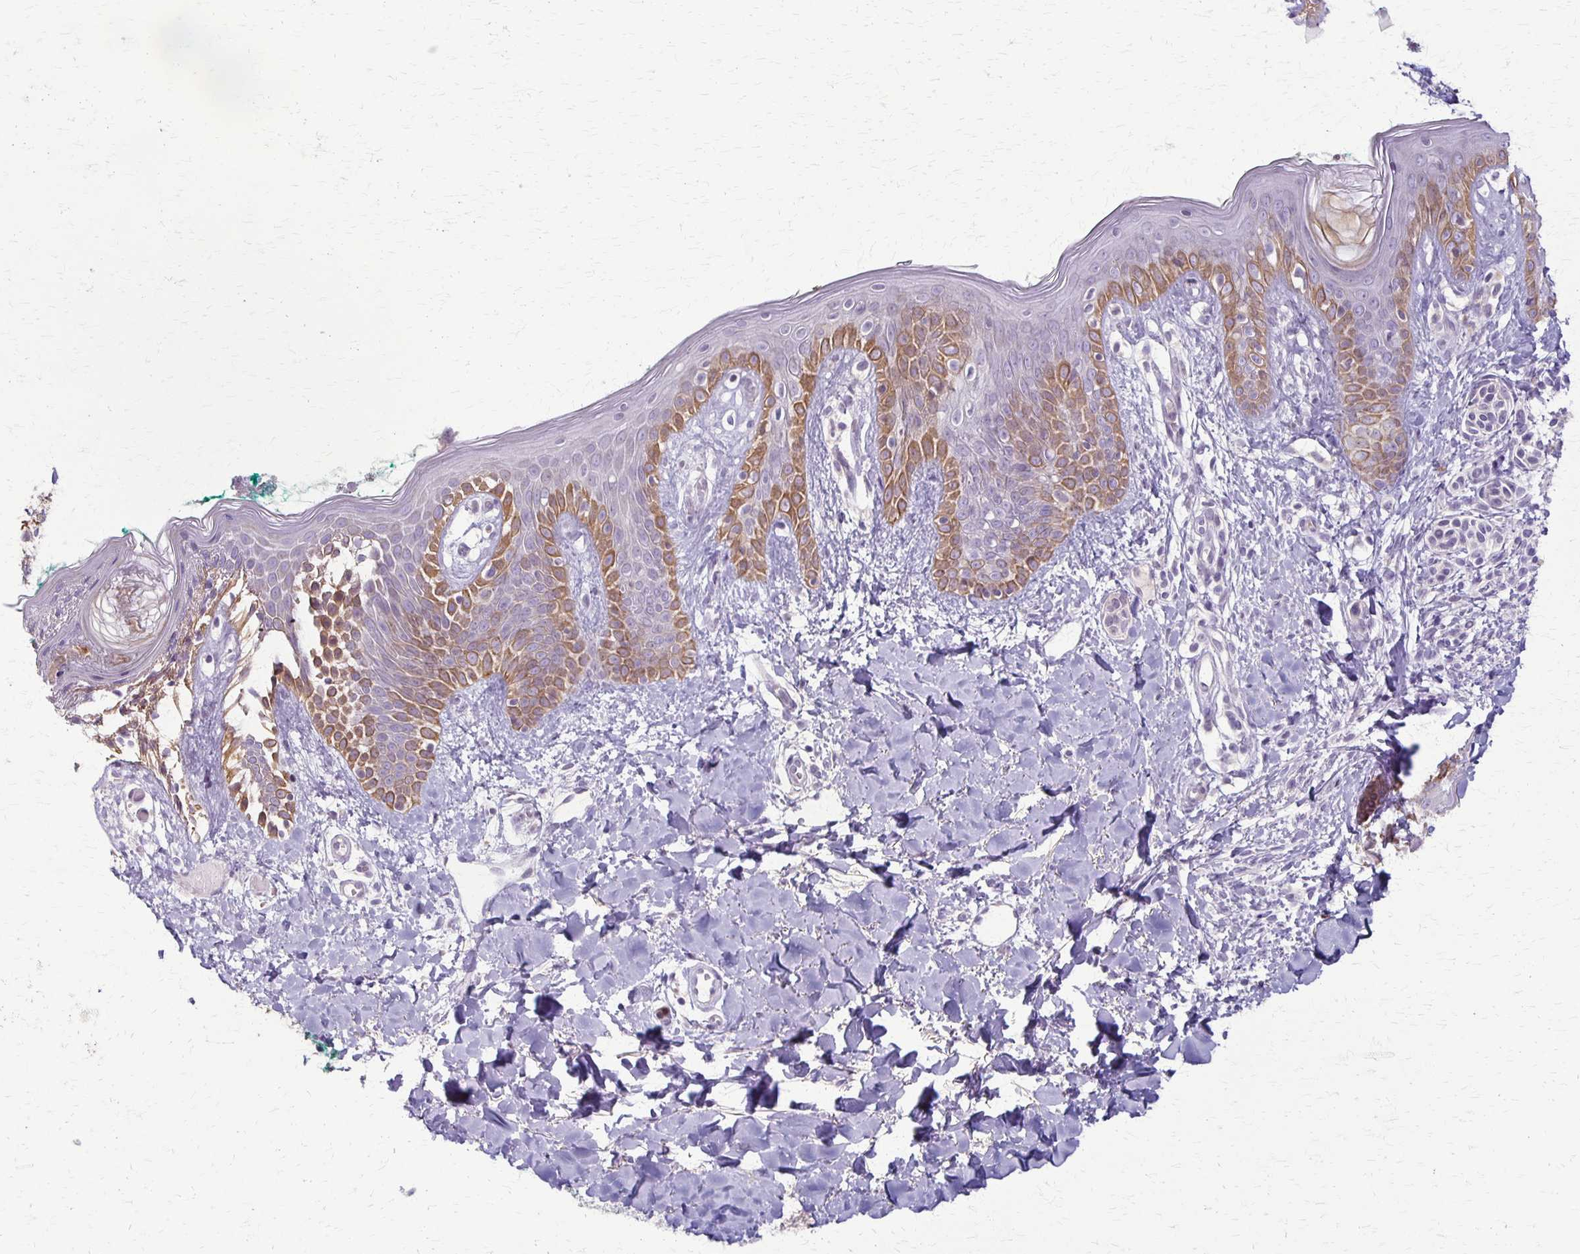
{"staining": {"intensity": "negative", "quantity": "none", "location": "none"}, "tissue": "skin", "cell_type": "Fibroblasts", "image_type": "normal", "snomed": [{"axis": "morphology", "description": "Normal tissue, NOS"}, {"axis": "topography", "description": "Skin"}], "caption": "Immunohistochemistry (IHC) of normal skin demonstrates no expression in fibroblasts. Brightfield microscopy of immunohistochemistry stained with DAB (brown) and hematoxylin (blue), captured at high magnification.", "gene": "SLC35E2B", "patient": {"sex": "male", "age": 16}}